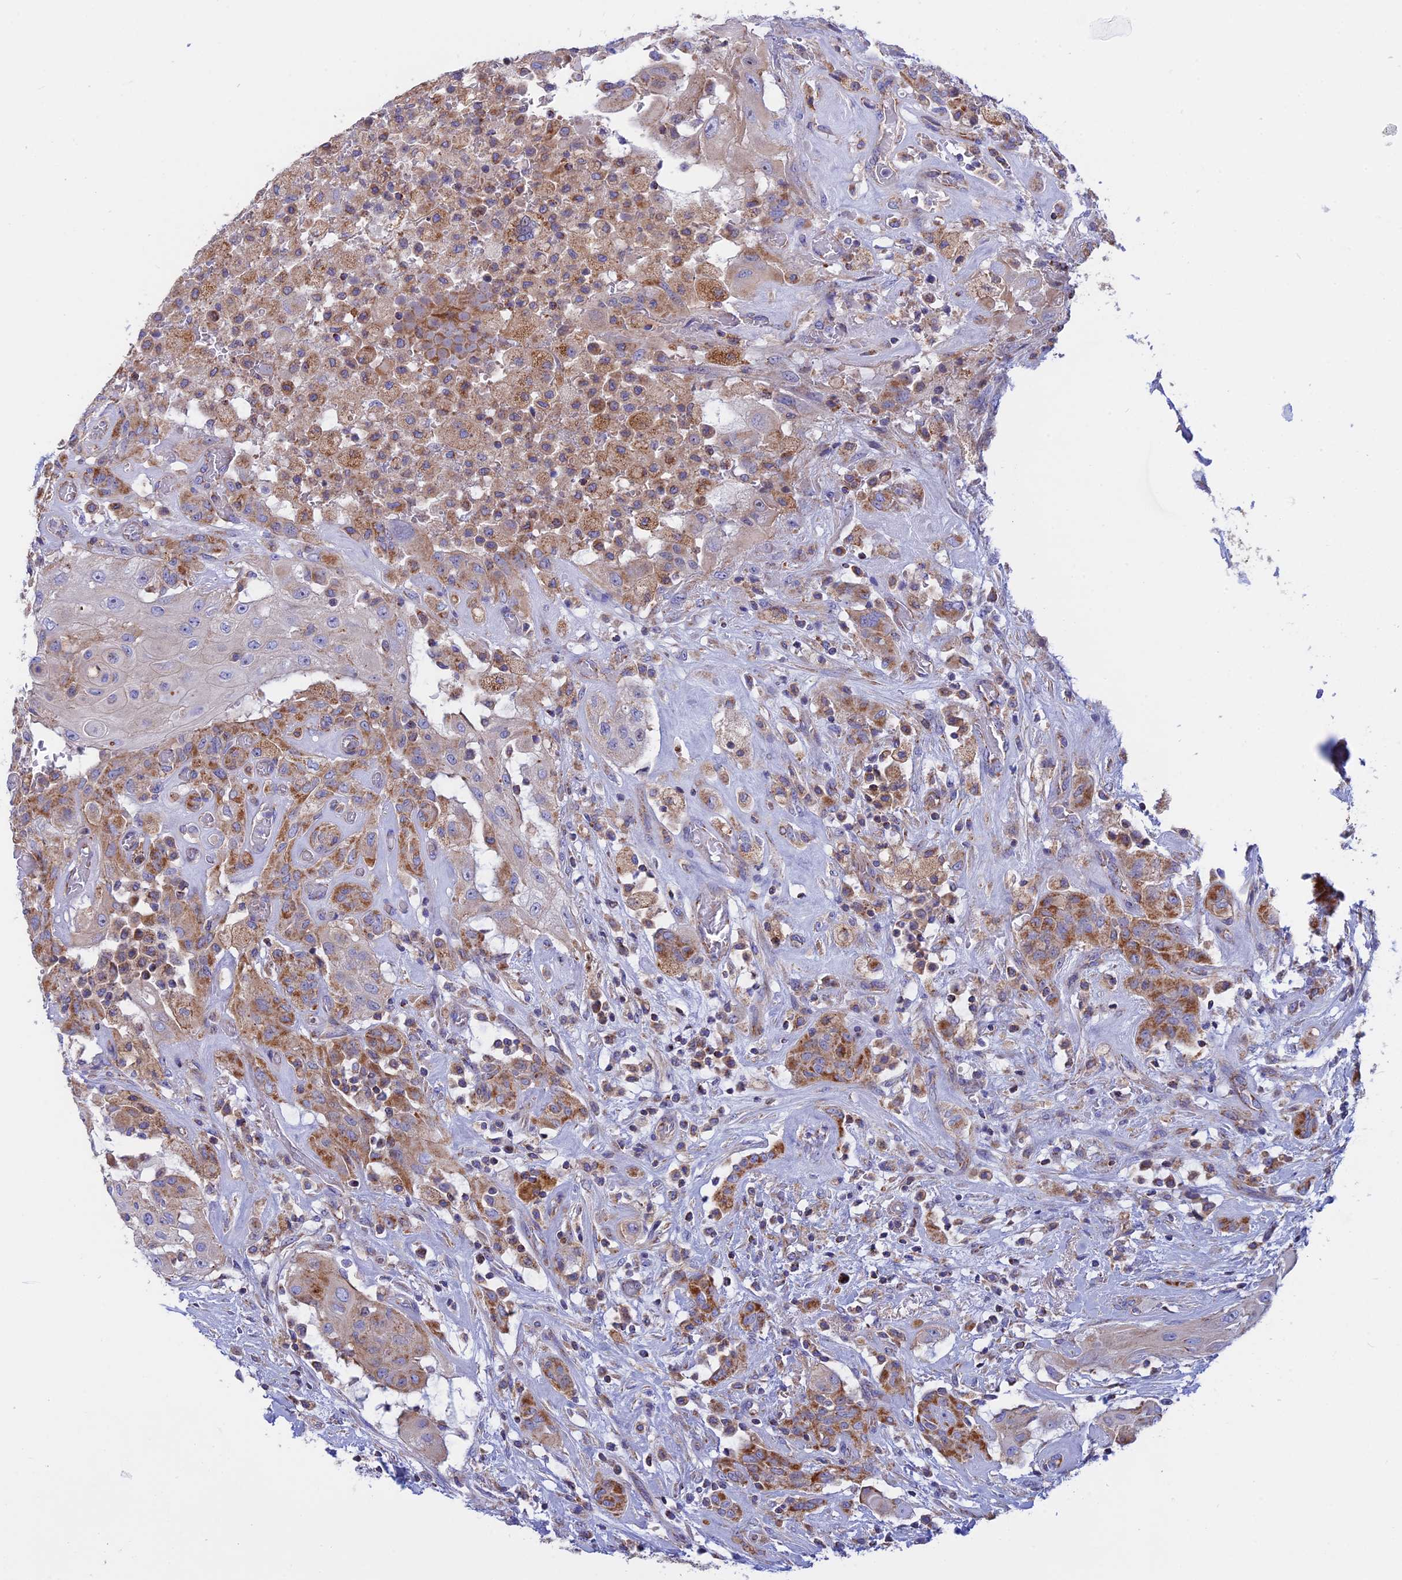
{"staining": {"intensity": "moderate", "quantity": ">75%", "location": "cytoplasmic/membranous"}, "tissue": "thyroid cancer", "cell_type": "Tumor cells", "image_type": "cancer", "snomed": [{"axis": "morphology", "description": "Papillary adenocarcinoma, NOS"}, {"axis": "topography", "description": "Thyroid gland"}], "caption": "Tumor cells show medium levels of moderate cytoplasmic/membranous staining in approximately >75% of cells in human thyroid papillary adenocarcinoma.", "gene": "GCDH", "patient": {"sex": "female", "age": 59}}